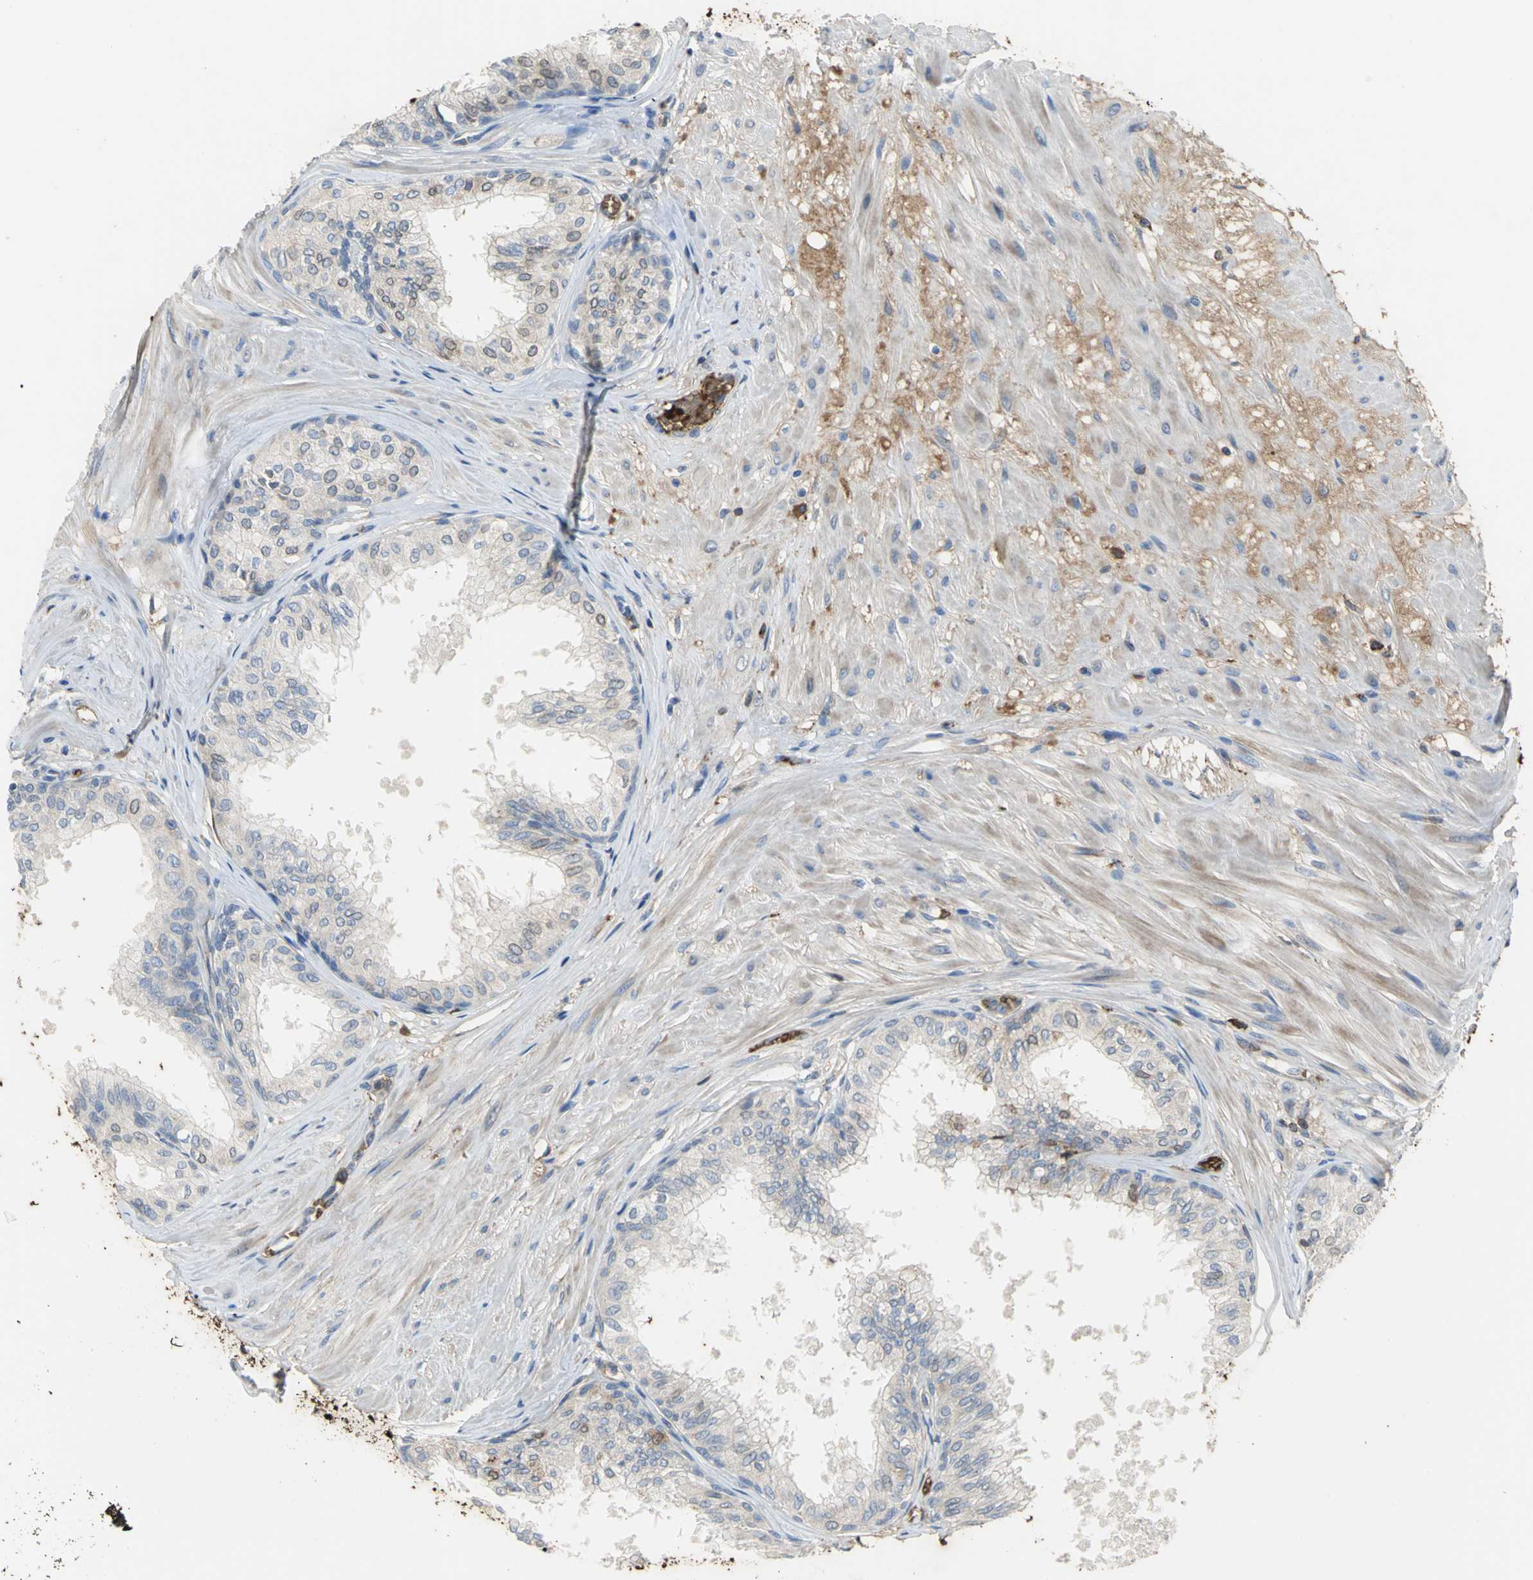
{"staining": {"intensity": "negative", "quantity": "none", "location": "none"}, "tissue": "prostate", "cell_type": "Glandular cells", "image_type": "normal", "snomed": [{"axis": "morphology", "description": "Normal tissue, NOS"}, {"axis": "topography", "description": "Prostate"}, {"axis": "topography", "description": "Seminal veicle"}], "caption": "An IHC photomicrograph of normal prostate is shown. There is no staining in glandular cells of prostate.", "gene": "TREM1", "patient": {"sex": "male", "age": 60}}